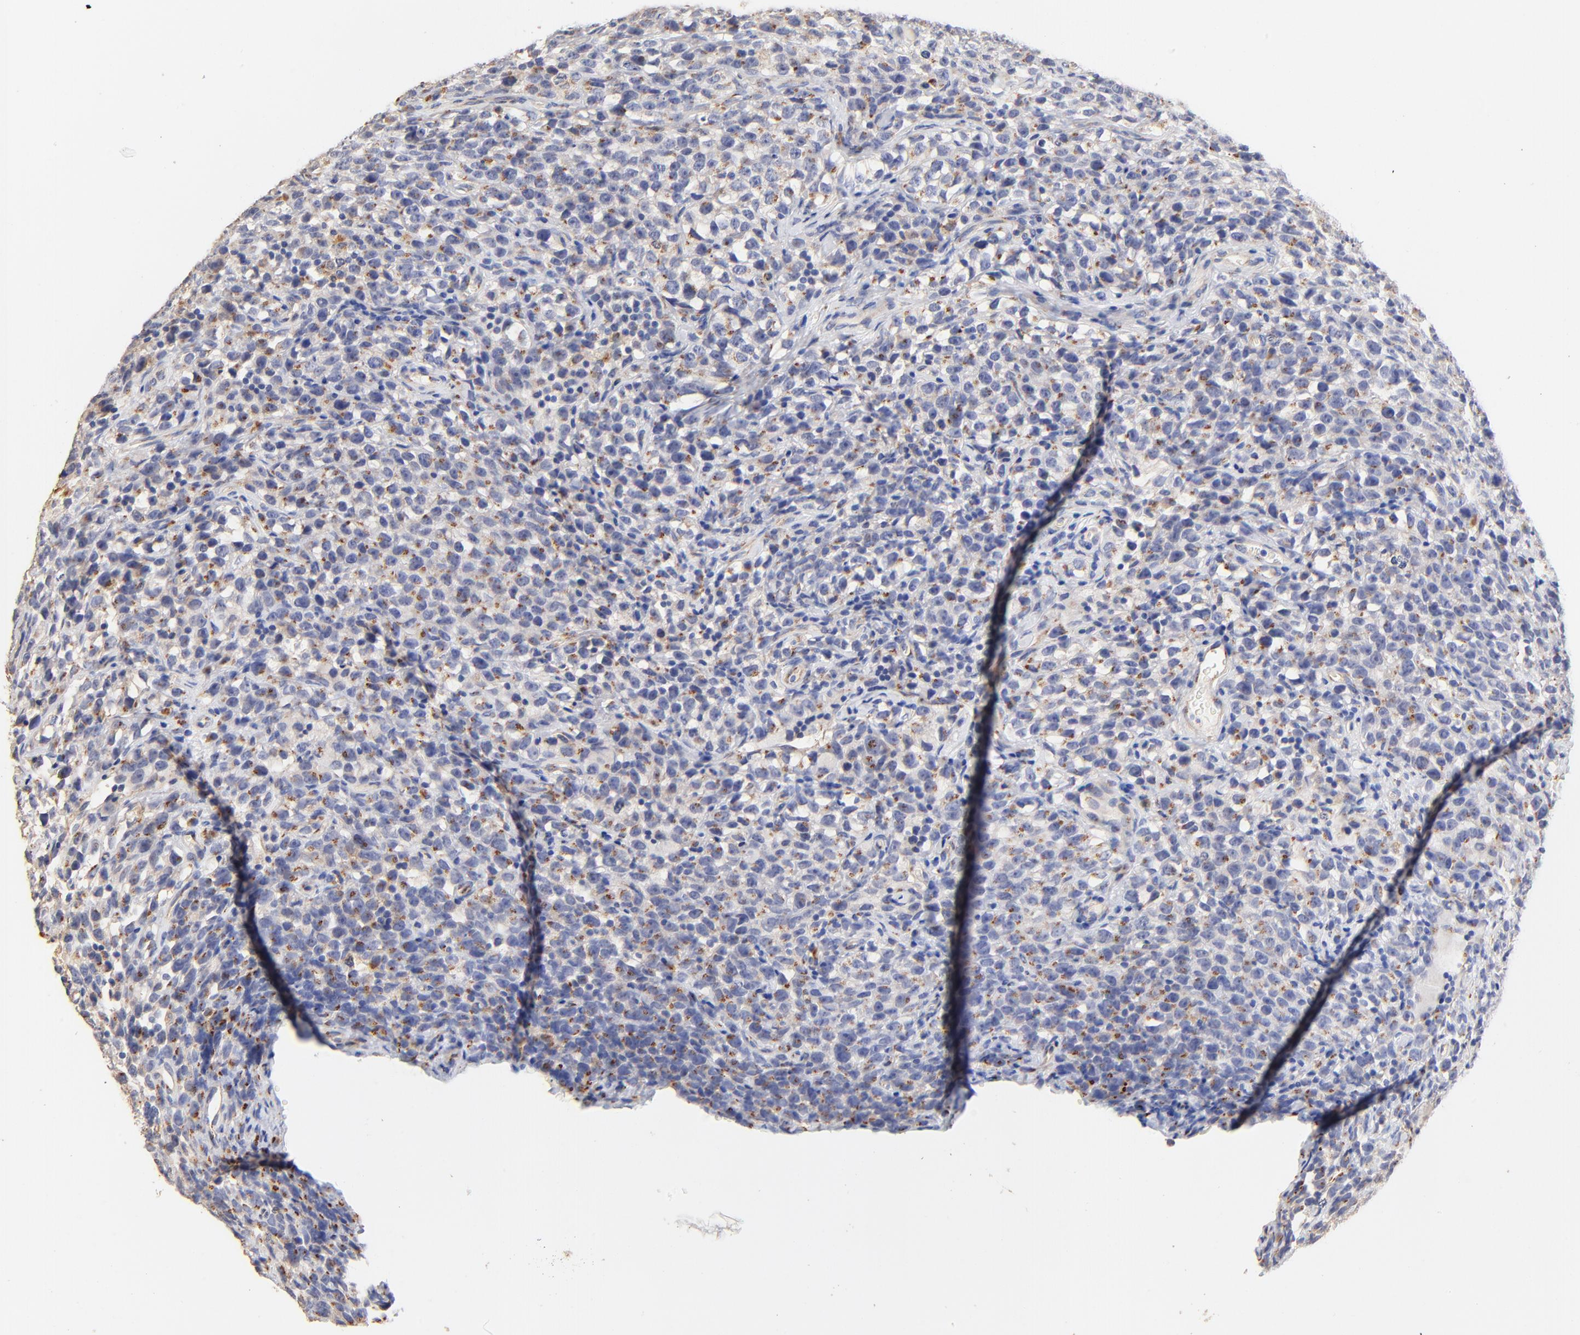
{"staining": {"intensity": "weak", "quantity": "25%-75%", "location": "cytoplasmic/membranous"}, "tissue": "testis cancer", "cell_type": "Tumor cells", "image_type": "cancer", "snomed": [{"axis": "morphology", "description": "Seminoma, NOS"}, {"axis": "topography", "description": "Testis"}], "caption": "A low amount of weak cytoplasmic/membranous expression is identified in approximately 25%-75% of tumor cells in testis seminoma tissue. The protein is stained brown, and the nuclei are stained in blue (DAB (3,3'-diaminobenzidine) IHC with brightfield microscopy, high magnification).", "gene": "FMNL3", "patient": {"sex": "male", "age": 25}}